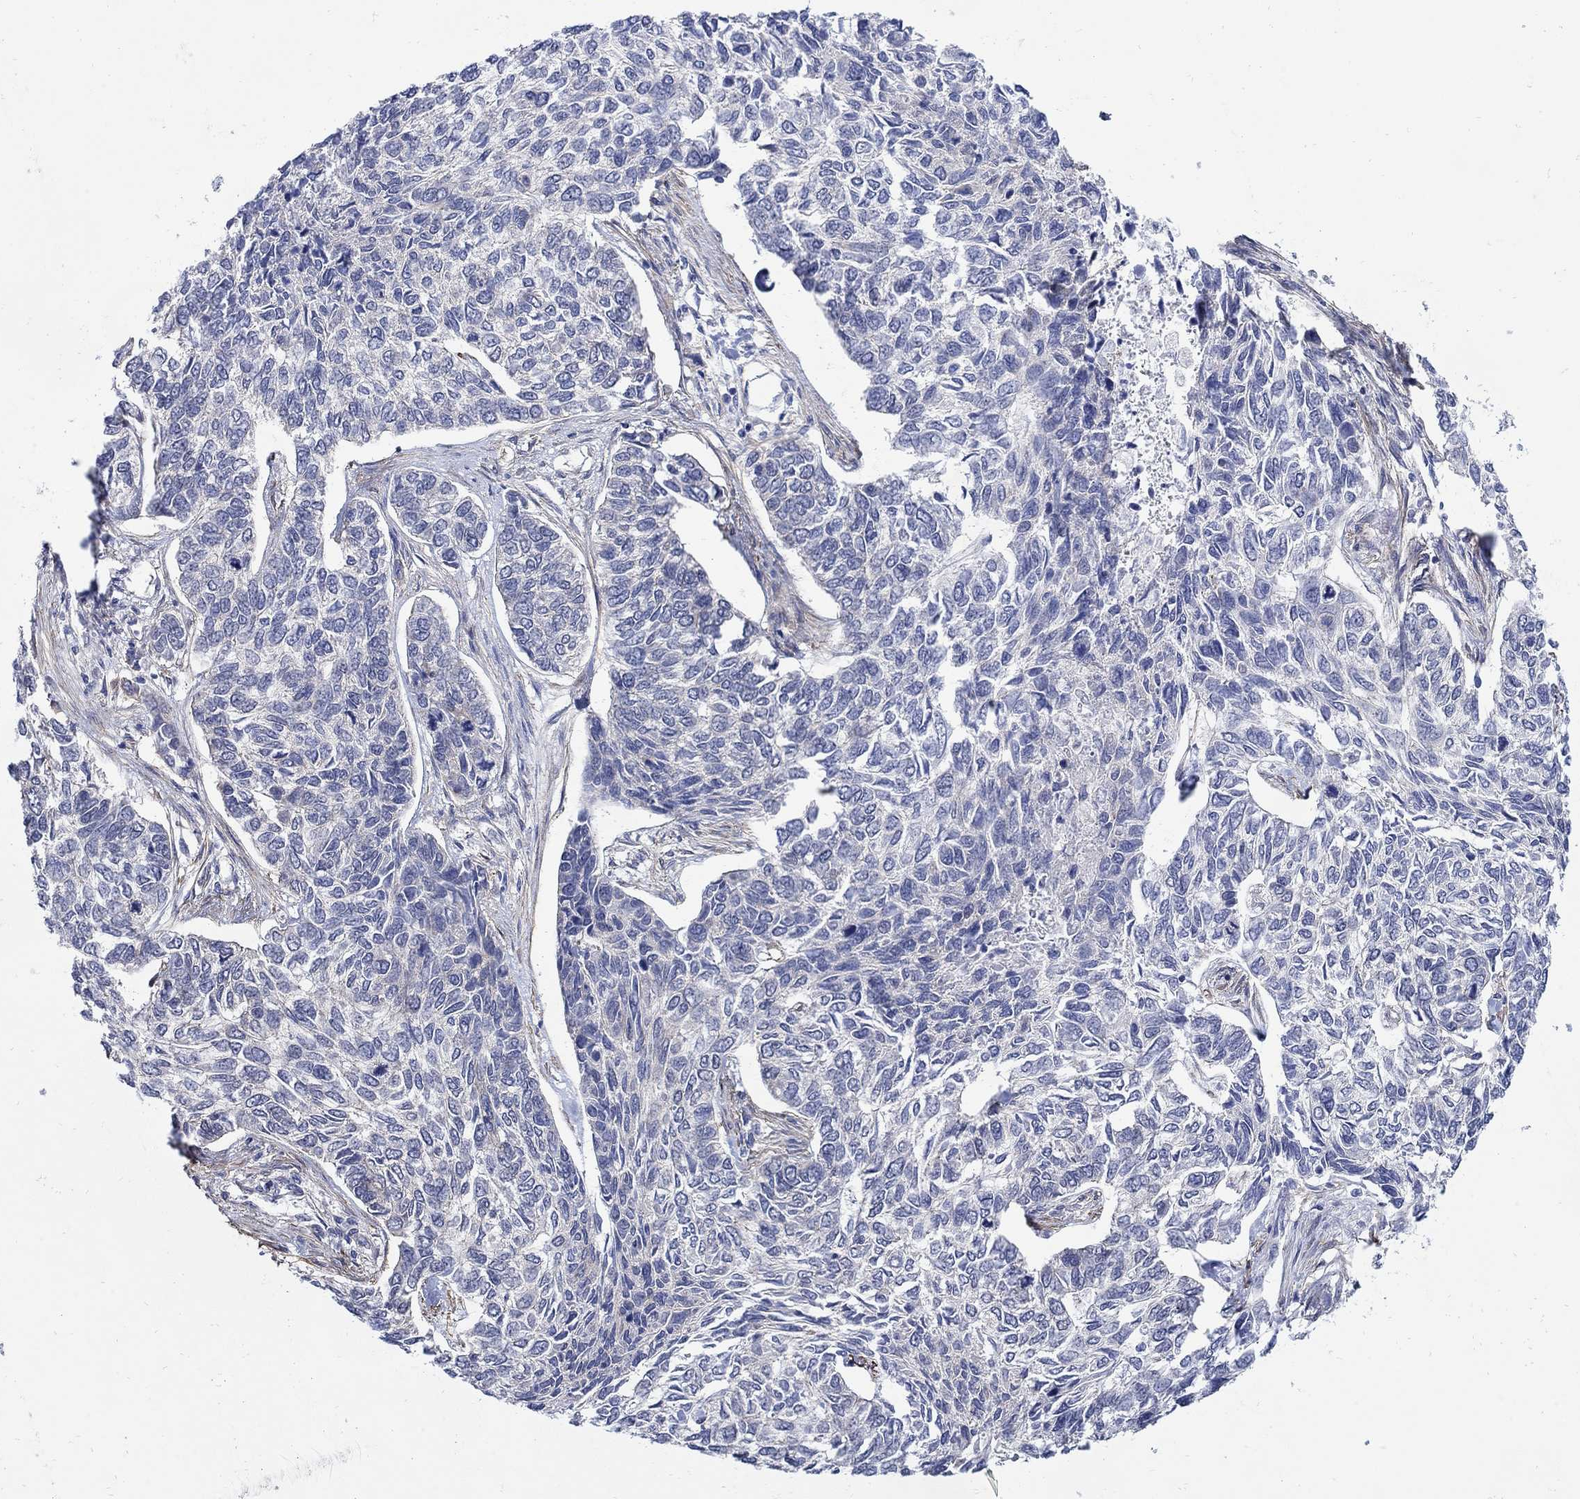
{"staining": {"intensity": "negative", "quantity": "none", "location": "none"}, "tissue": "skin cancer", "cell_type": "Tumor cells", "image_type": "cancer", "snomed": [{"axis": "morphology", "description": "Basal cell carcinoma"}, {"axis": "topography", "description": "Skin"}], "caption": "High magnification brightfield microscopy of skin cancer stained with DAB (3,3'-diaminobenzidine) (brown) and counterstained with hematoxylin (blue): tumor cells show no significant positivity.", "gene": "SCN7A", "patient": {"sex": "female", "age": 65}}